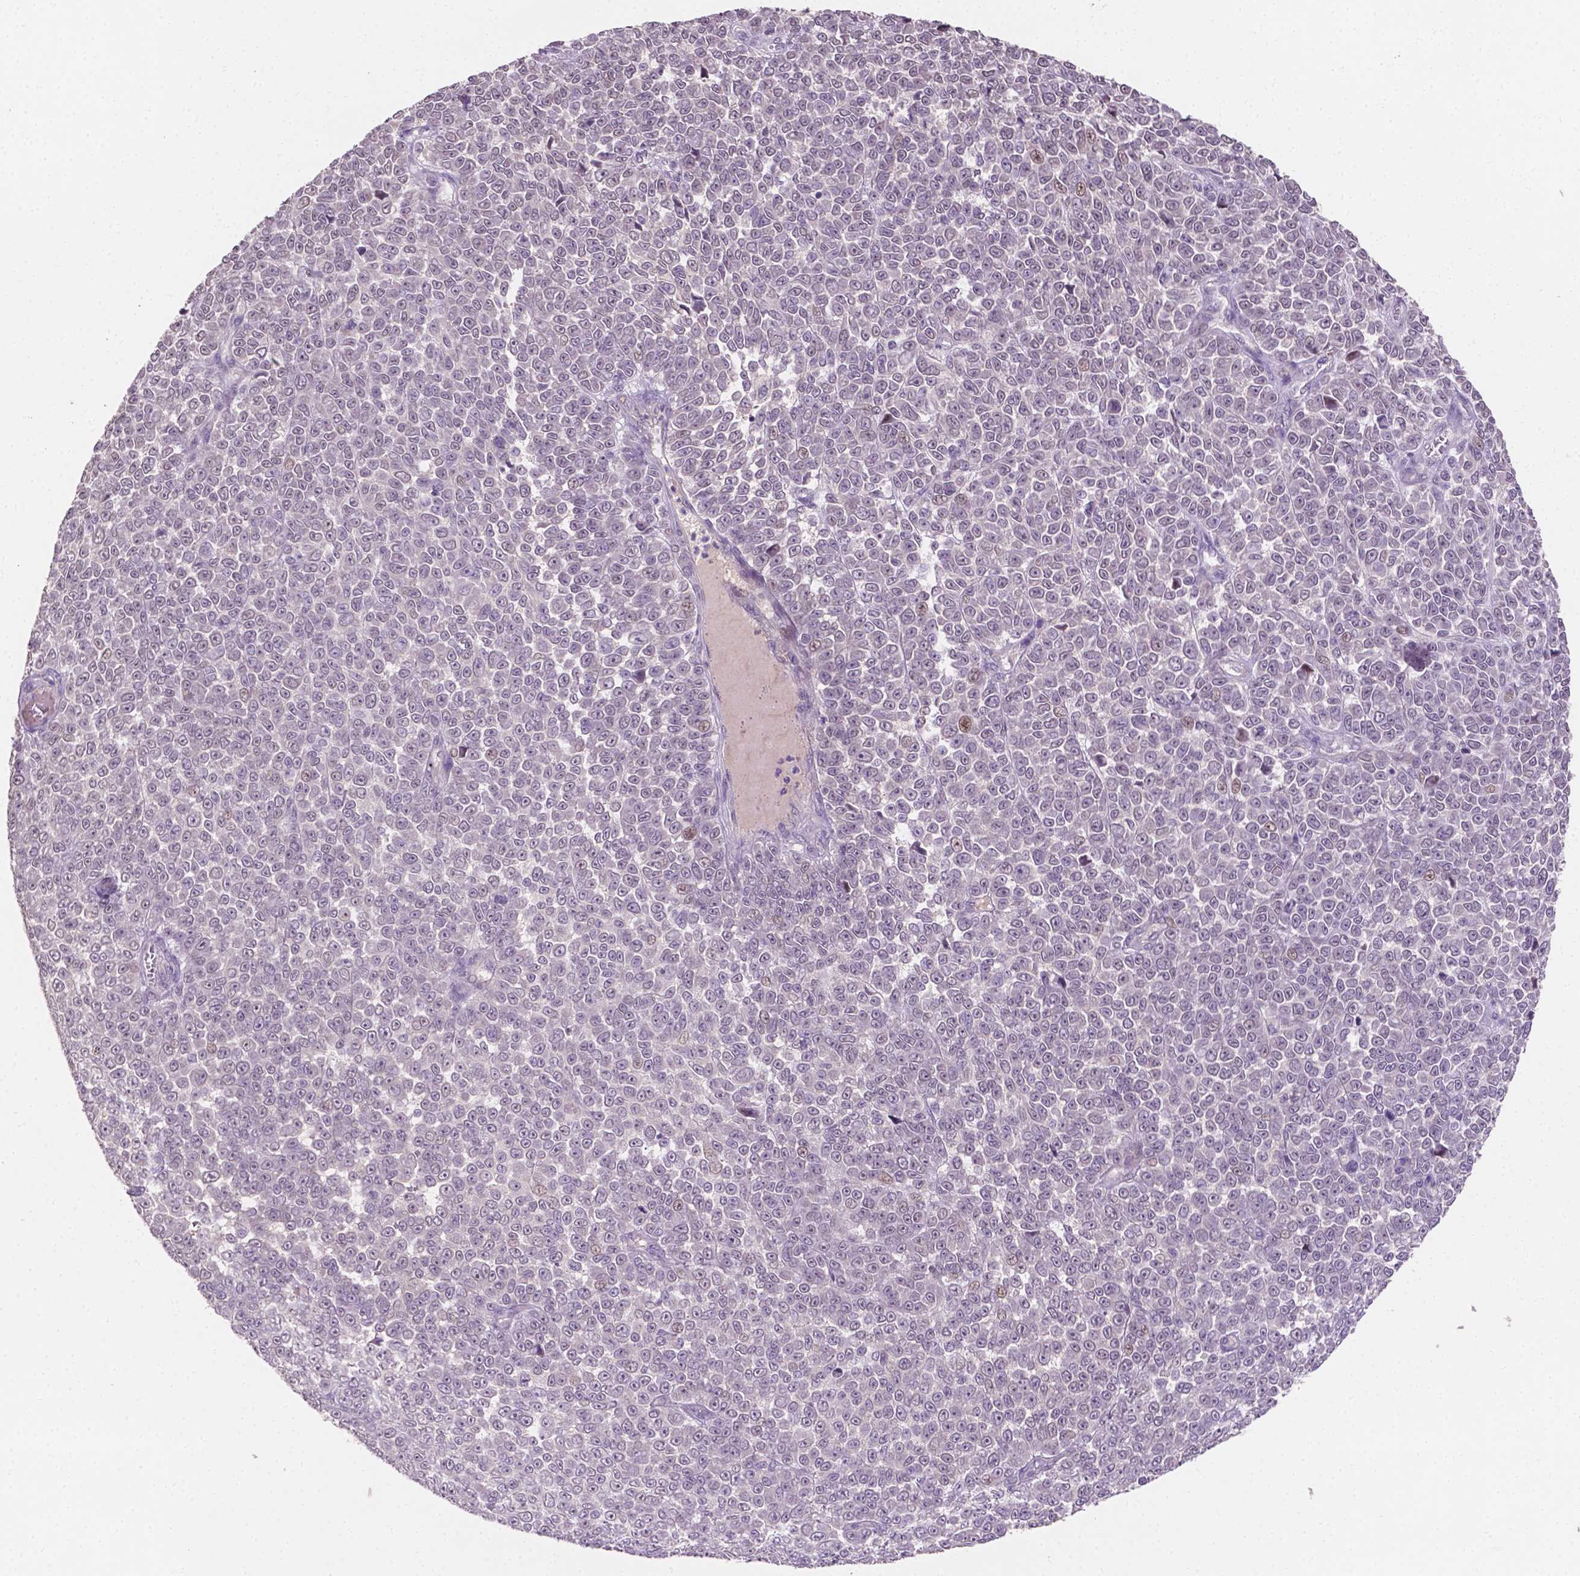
{"staining": {"intensity": "weak", "quantity": "<25%", "location": "nuclear"}, "tissue": "melanoma", "cell_type": "Tumor cells", "image_type": "cancer", "snomed": [{"axis": "morphology", "description": "Malignant melanoma, NOS"}, {"axis": "topography", "description": "Skin"}], "caption": "This is a micrograph of immunohistochemistry (IHC) staining of malignant melanoma, which shows no positivity in tumor cells.", "gene": "MROH6", "patient": {"sex": "female", "age": 95}}